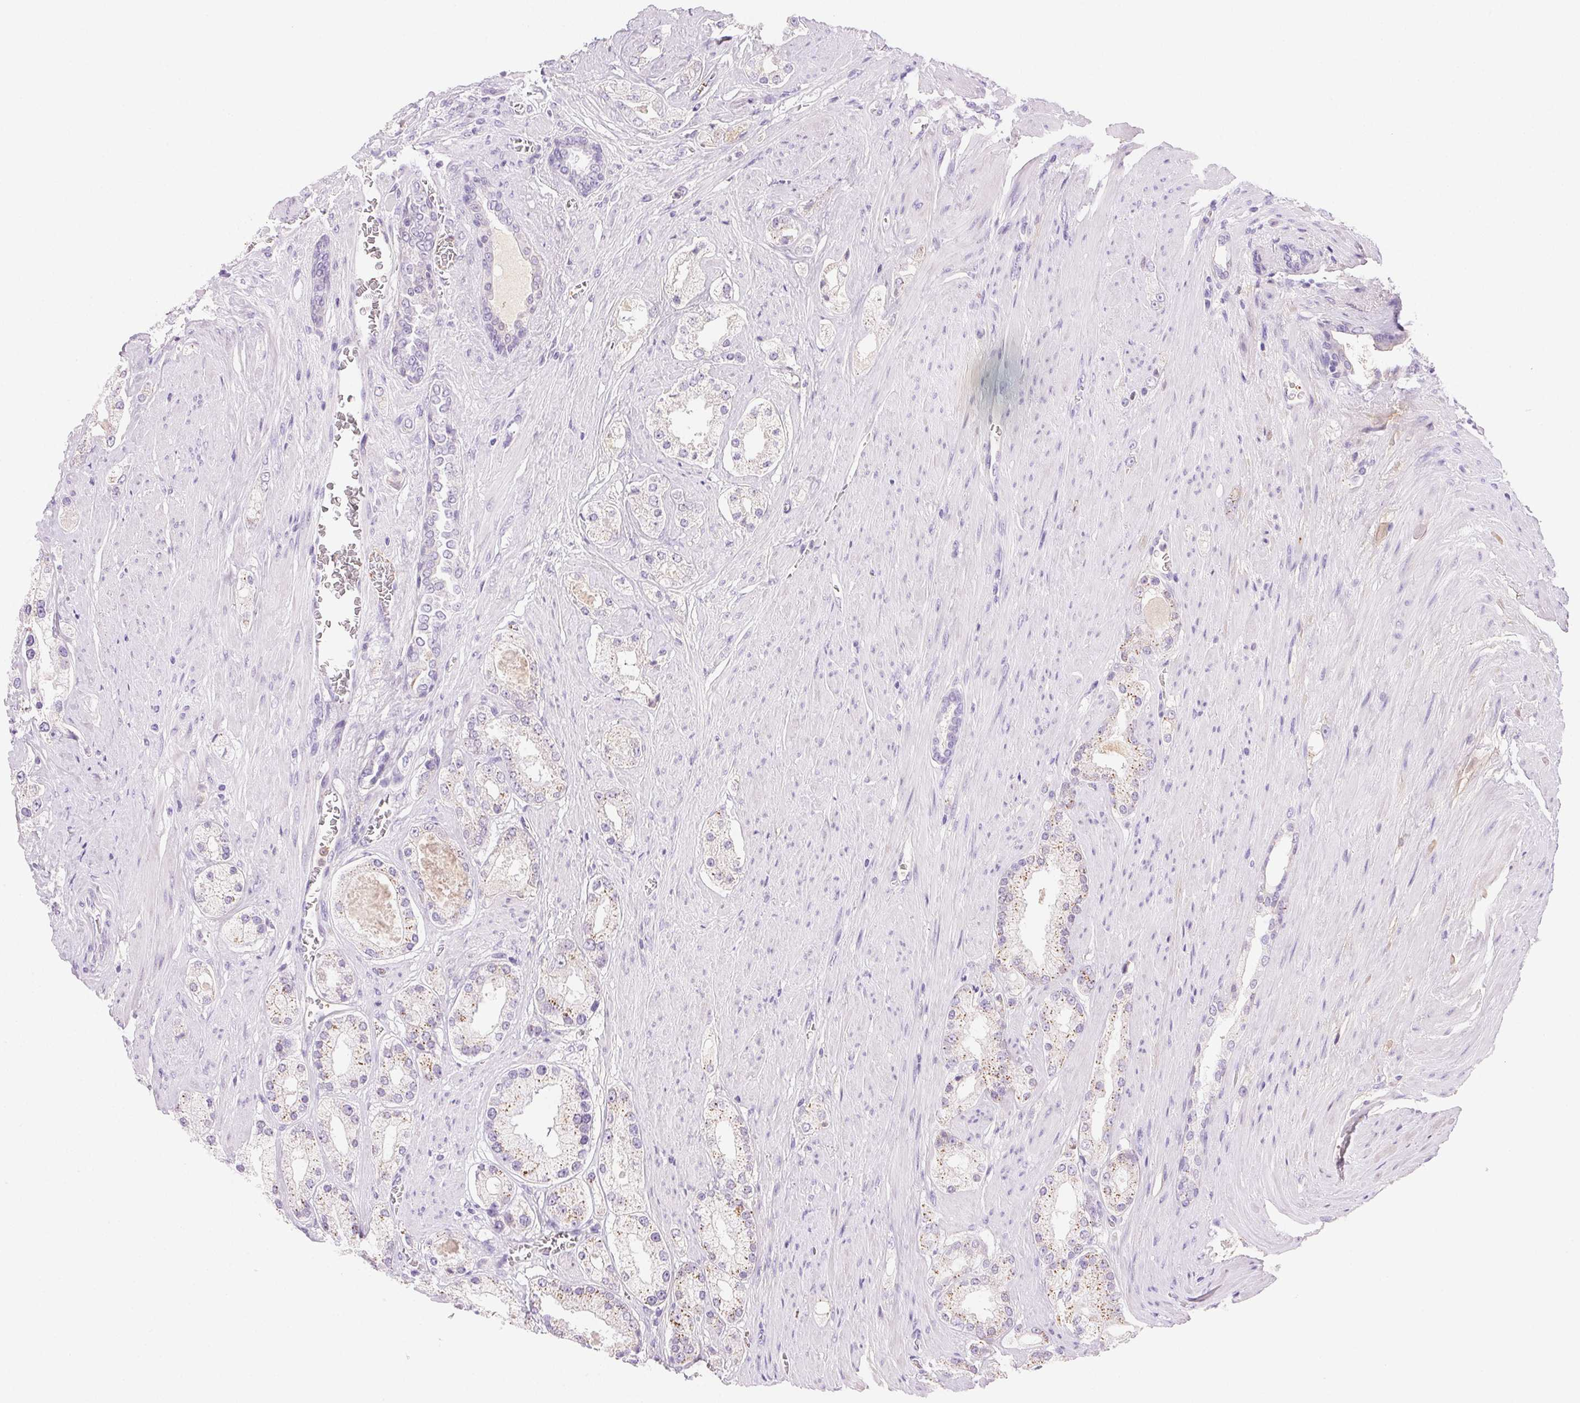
{"staining": {"intensity": "negative", "quantity": "none", "location": "none"}, "tissue": "prostate cancer", "cell_type": "Tumor cells", "image_type": "cancer", "snomed": [{"axis": "morphology", "description": "Adenocarcinoma, High grade"}, {"axis": "topography", "description": "Prostate"}], "caption": "Image shows no significant protein staining in tumor cells of prostate cancer.", "gene": "FGA", "patient": {"sex": "male", "age": 67}}